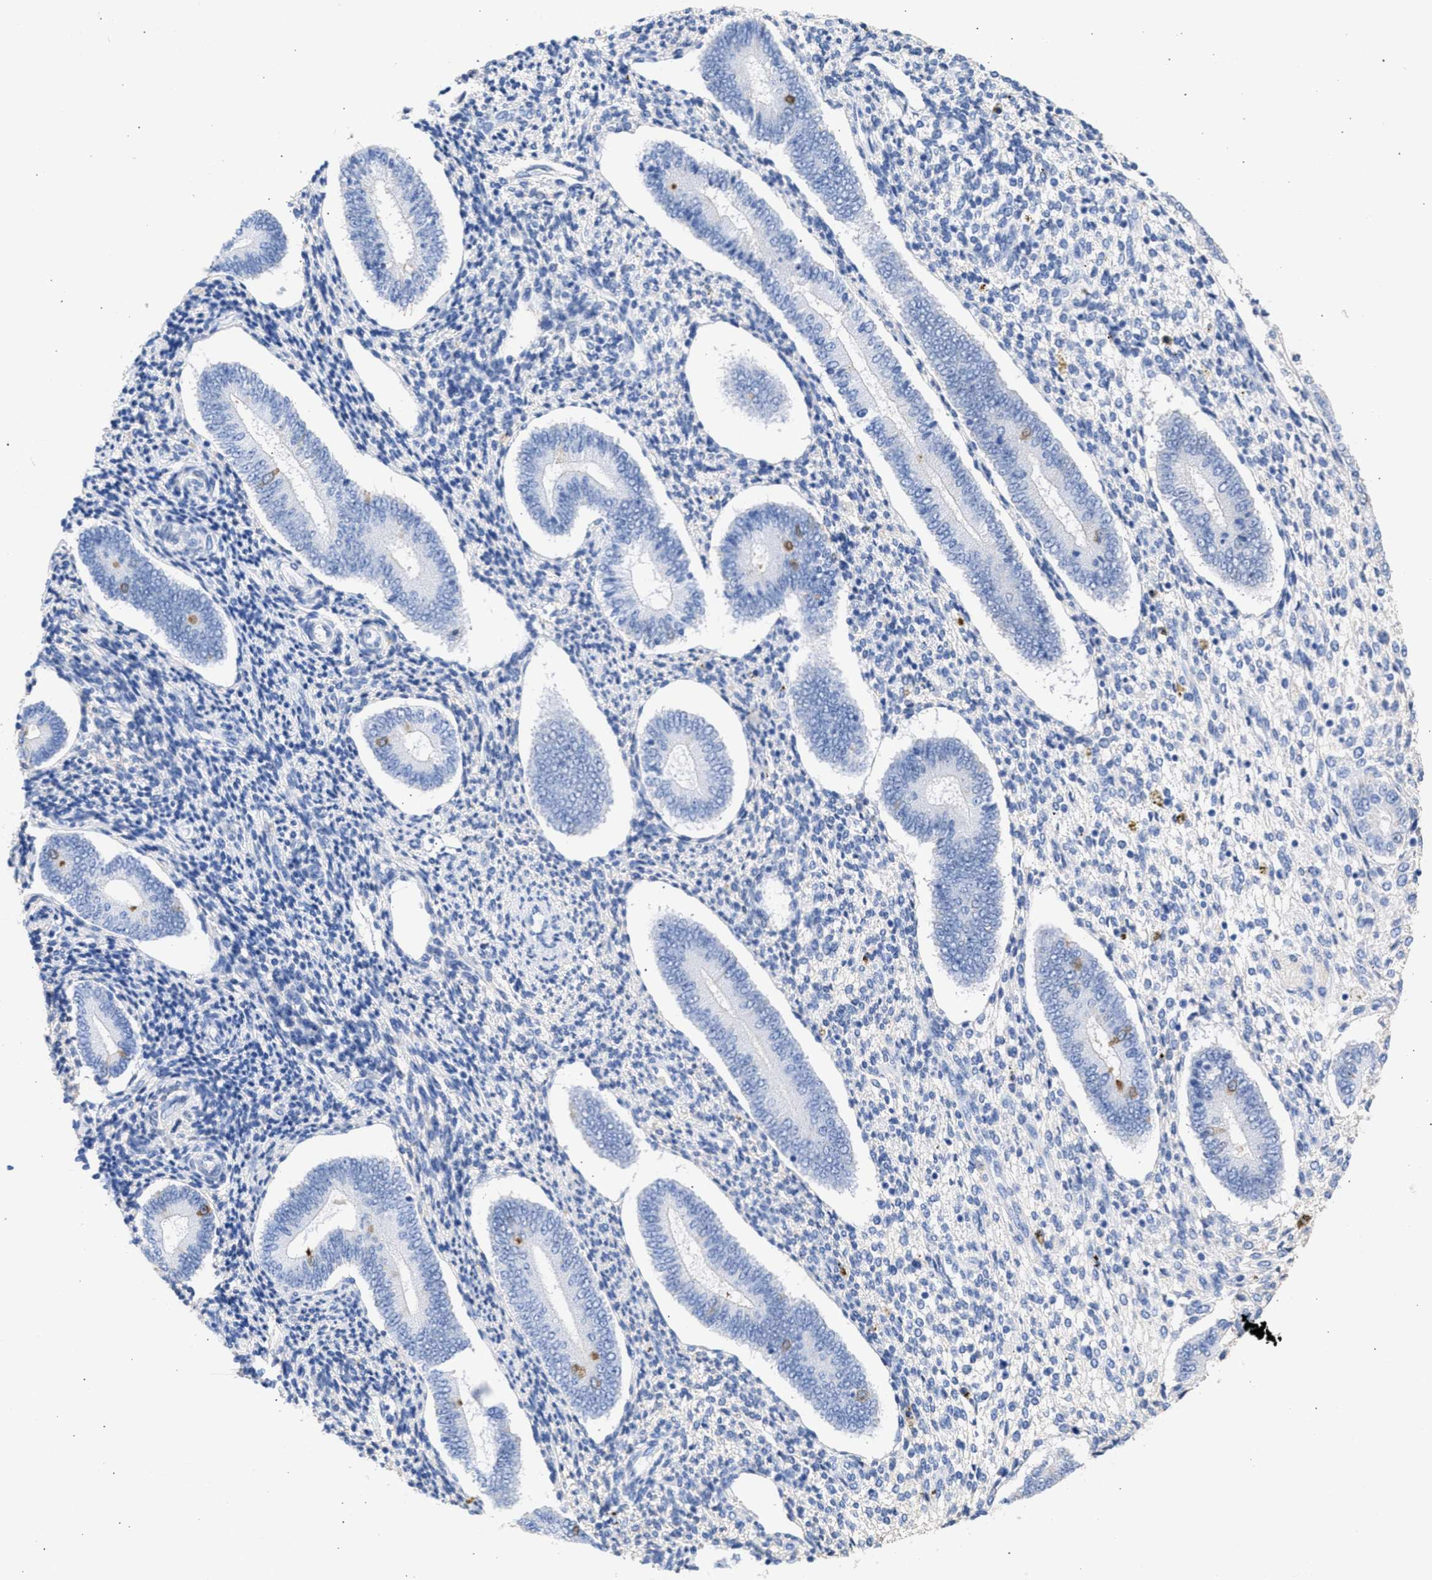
{"staining": {"intensity": "negative", "quantity": "none", "location": "none"}, "tissue": "endometrium", "cell_type": "Cells in endometrial stroma", "image_type": "normal", "snomed": [{"axis": "morphology", "description": "Normal tissue, NOS"}, {"axis": "topography", "description": "Endometrium"}], "caption": "This is a image of immunohistochemistry (IHC) staining of unremarkable endometrium, which shows no positivity in cells in endometrial stroma. The staining was performed using DAB (3,3'-diaminobenzidine) to visualize the protein expression in brown, while the nuclei were stained in blue with hematoxylin (Magnification: 20x).", "gene": "RSPH1", "patient": {"sex": "female", "age": 42}}